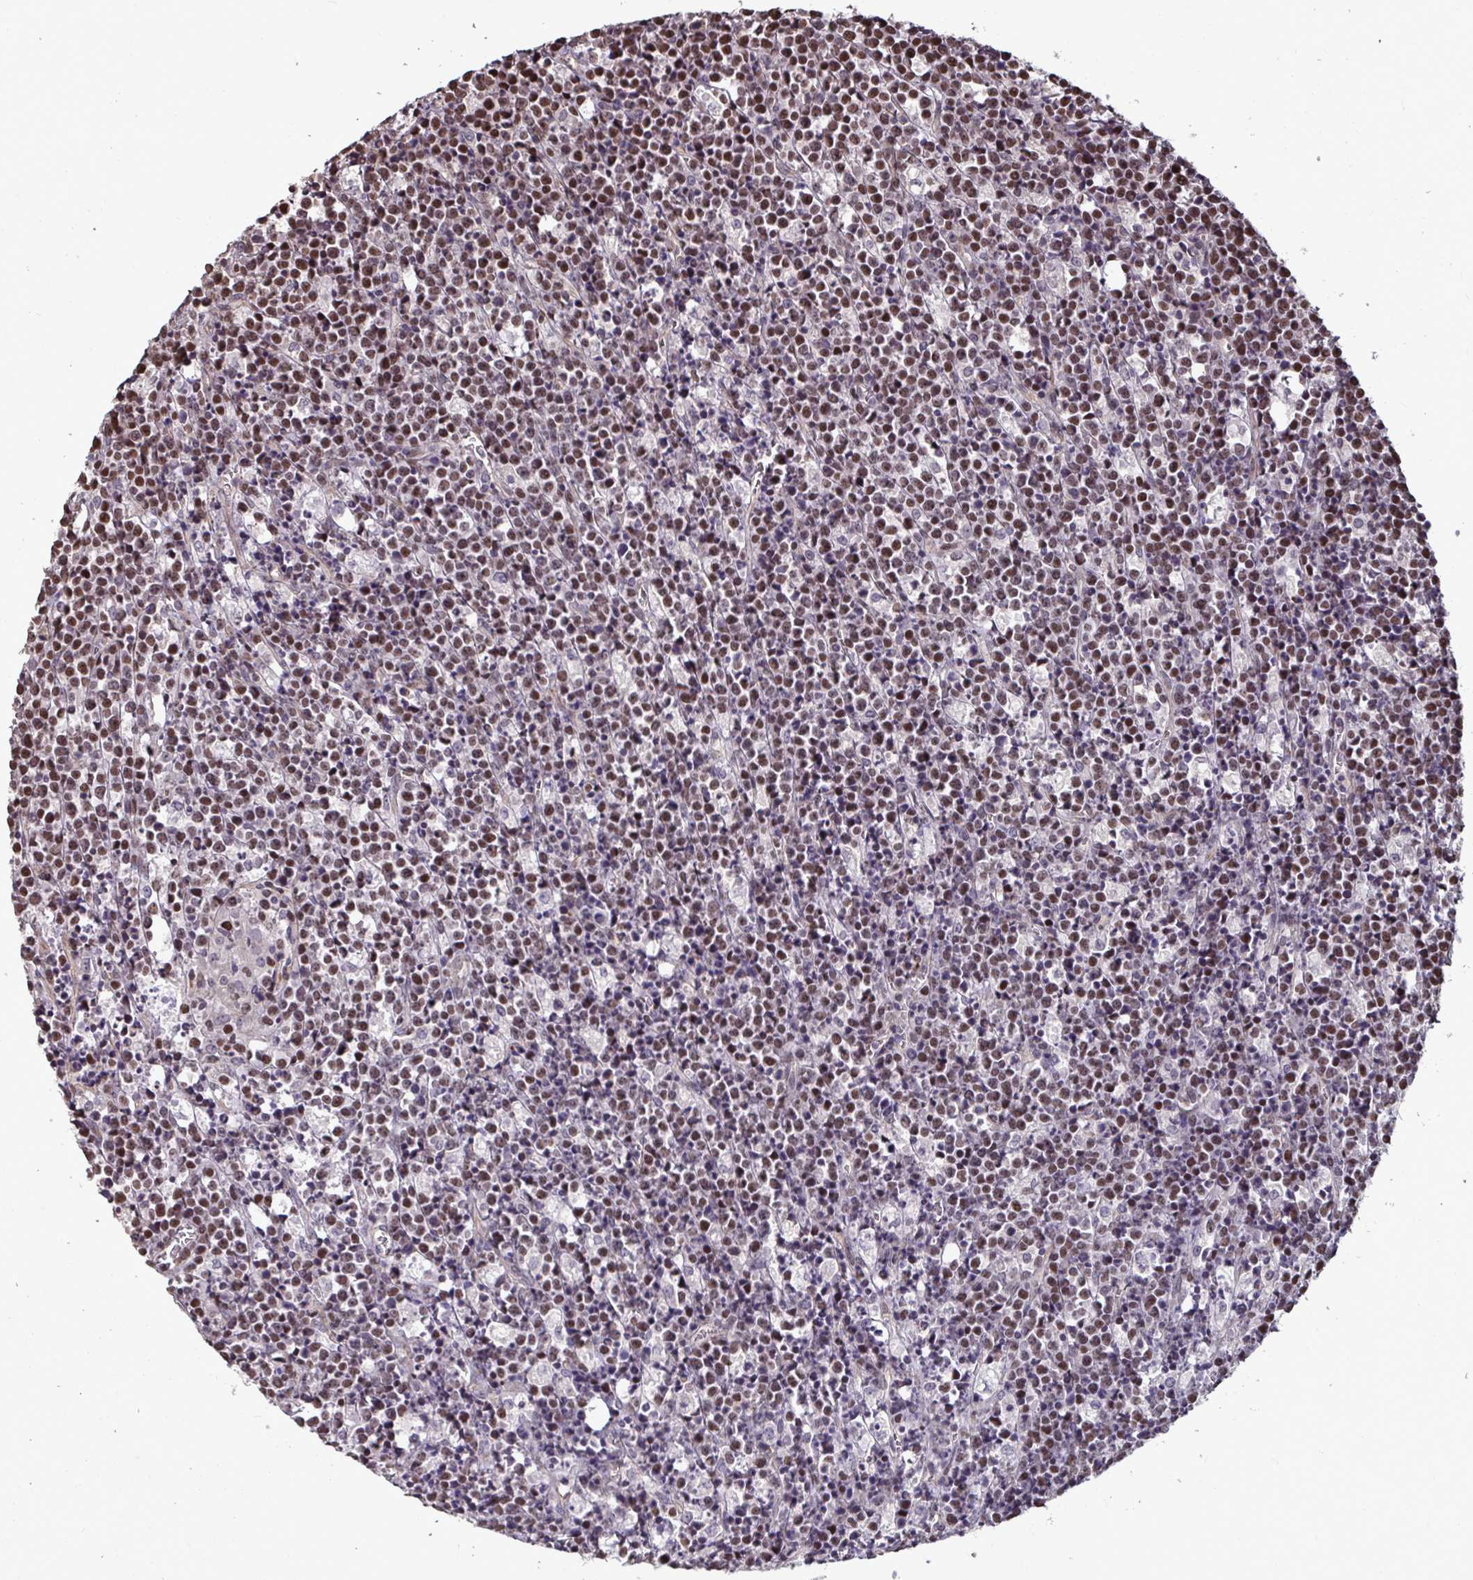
{"staining": {"intensity": "moderate", "quantity": ">75%", "location": "nuclear"}, "tissue": "lymphoma", "cell_type": "Tumor cells", "image_type": "cancer", "snomed": [{"axis": "morphology", "description": "Malignant lymphoma, non-Hodgkin's type, High grade"}, {"axis": "topography", "description": "Ovary"}], "caption": "This micrograph reveals immunohistochemistry (IHC) staining of lymphoma, with medium moderate nuclear positivity in approximately >75% of tumor cells.", "gene": "IPO5", "patient": {"sex": "female", "age": 56}}